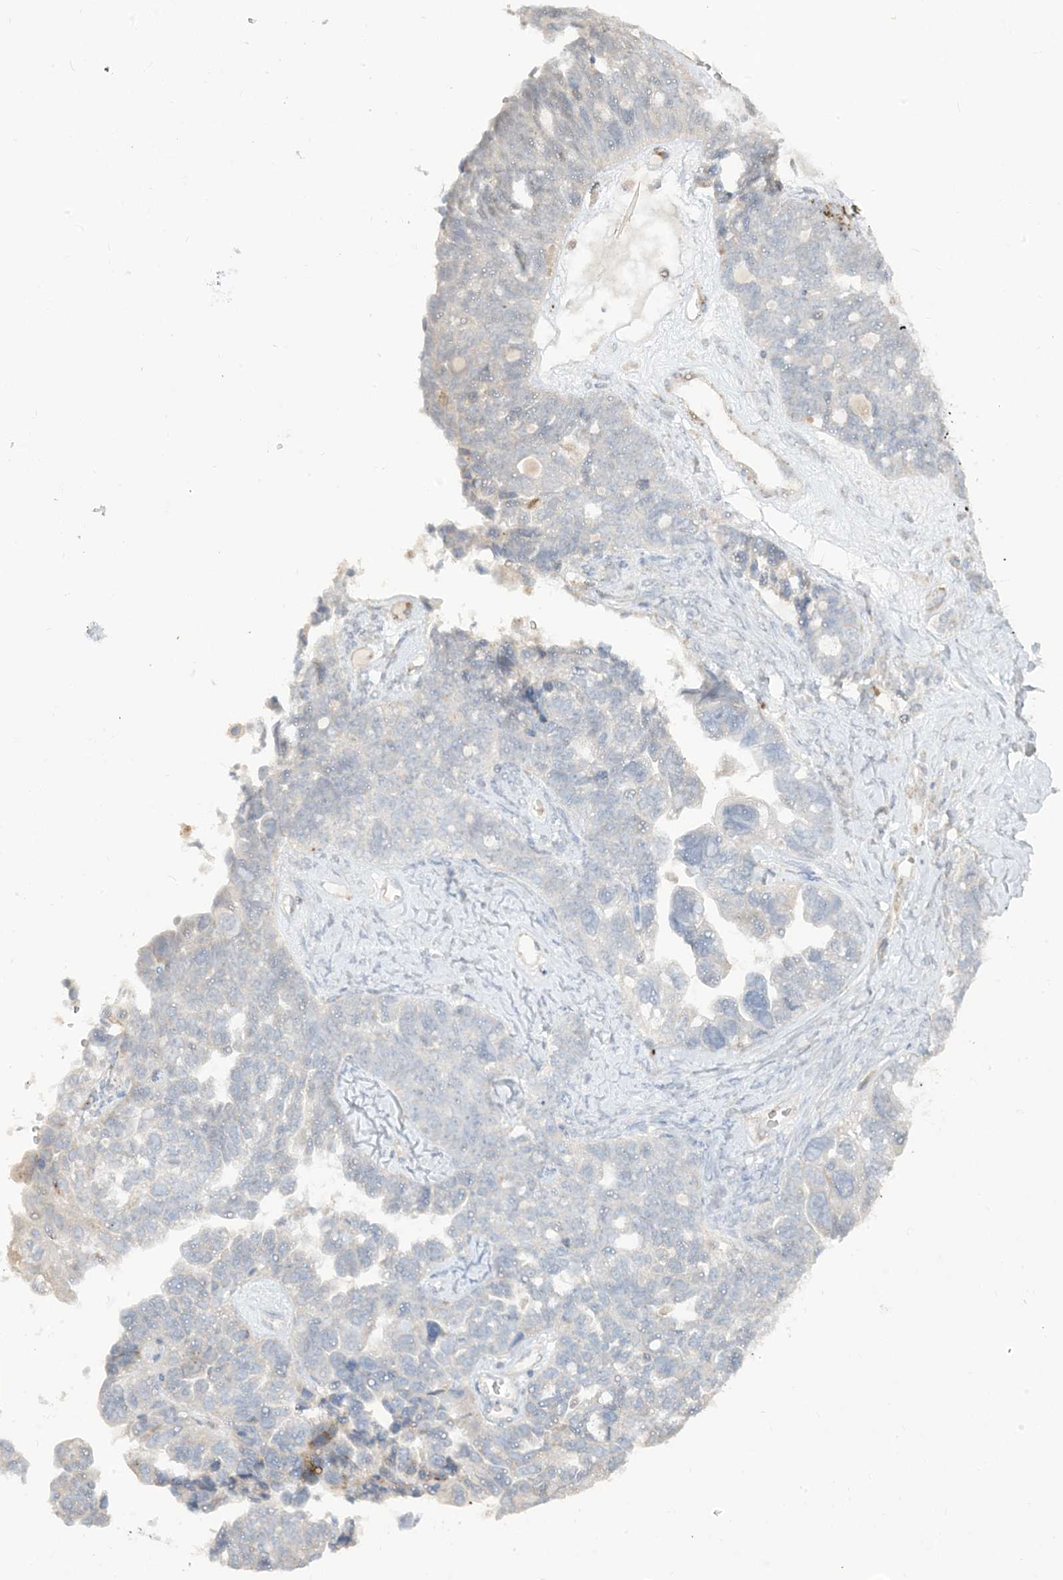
{"staining": {"intensity": "negative", "quantity": "none", "location": "none"}, "tissue": "ovarian cancer", "cell_type": "Tumor cells", "image_type": "cancer", "snomed": [{"axis": "morphology", "description": "Cystadenocarcinoma, serous, NOS"}, {"axis": "topography", "description": "Ovary"}], "caption": "Immunohistochemistry photomicrograph of human serous cystadenocarcinoma (ovarian) stained for a protein (brown), which displays no positivity in tumor cells.", "gene": "LOXL3", "patient": {"sex": "female", "age": 79}}